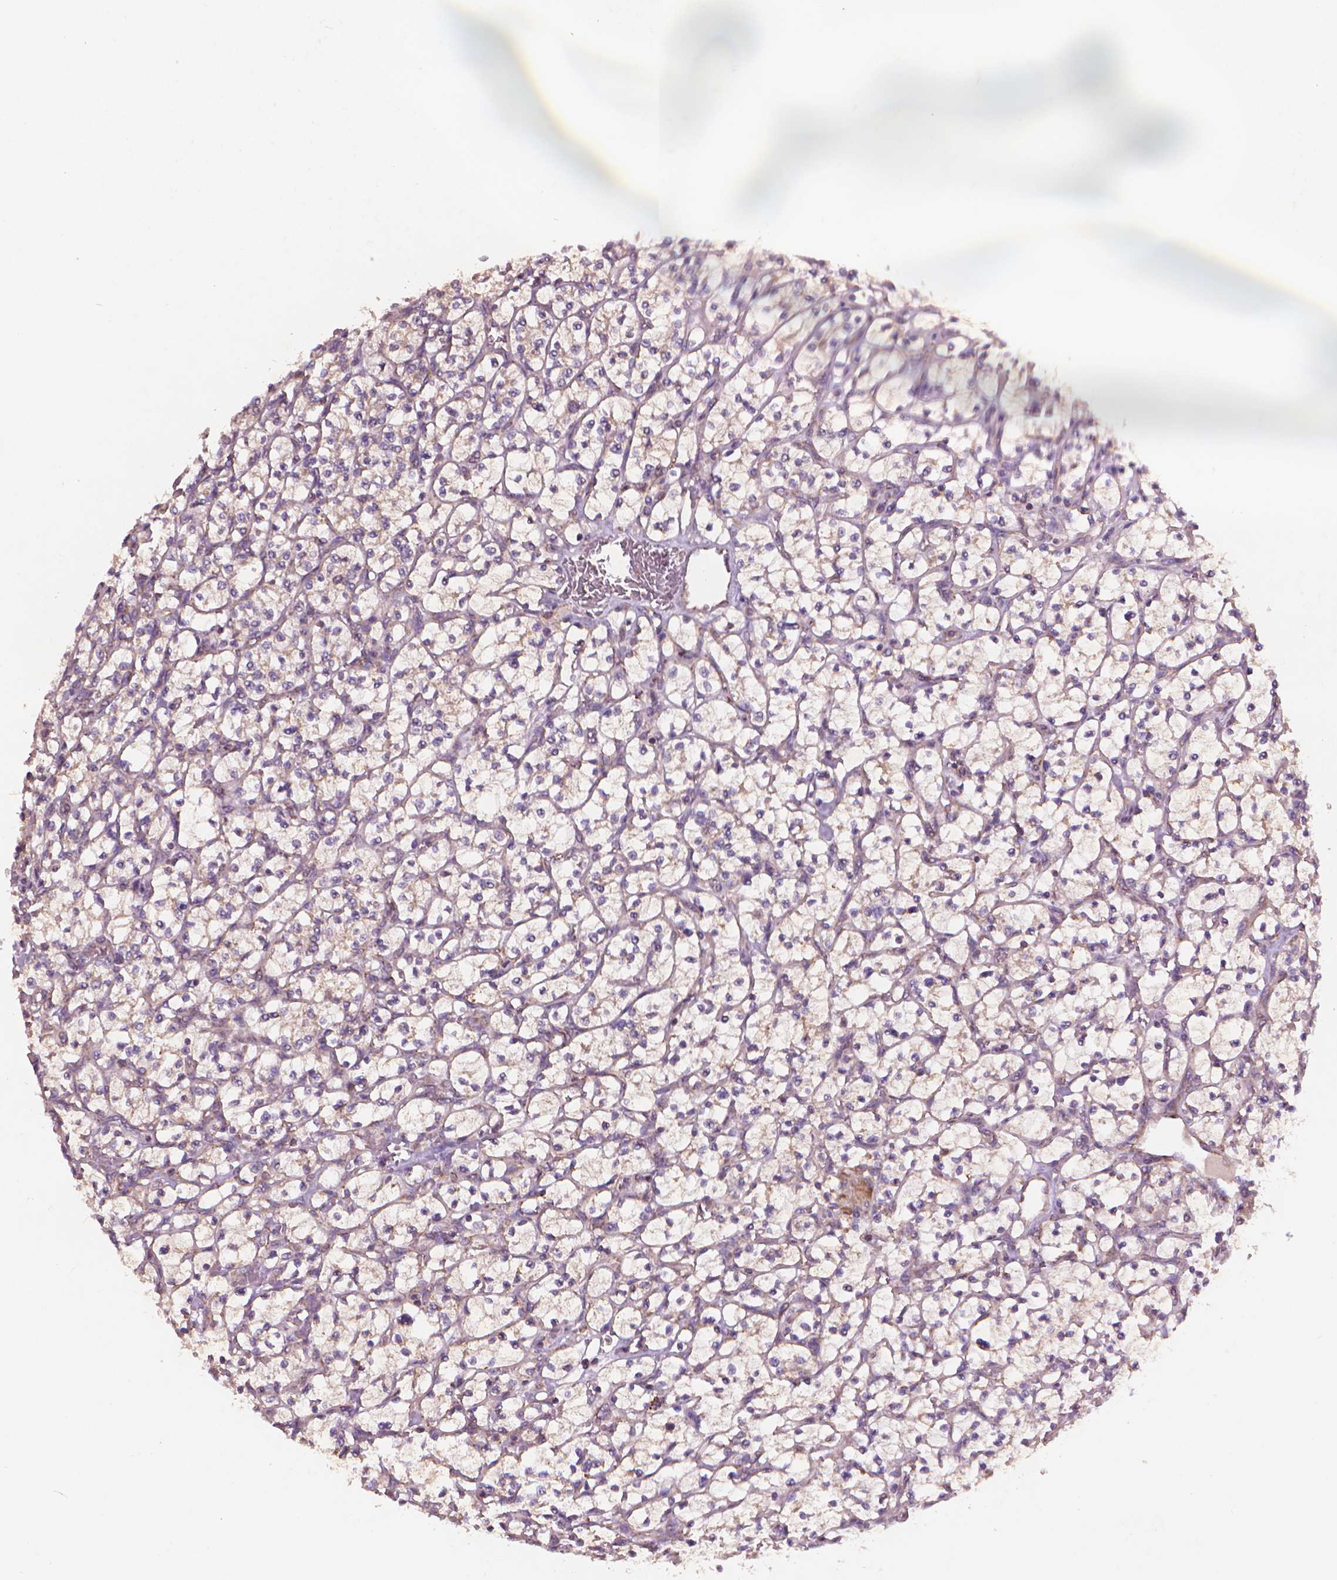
{"staining": {"intensity": "weak", "quantity": "25%-75%", "location": "cytoplasmic/membranous"}, "tissue": "renal cancer", "cell_type": "Tumor cells", "image_type": "cancer", "snomed": [{"axis": "morphology", "description": "Adenocarcinoma, NOS"}, {"axis": "topography", "description": "Kidney"}], "caption": "A micrograph of renal adenocarcinoma stained for a protein exhibits weak cytoplasmic/membranous brown staining in tumor cells. (DAB = brown stain, brightfield microscopy at high magnification).", "gene": "NLRX1", "patient": {"sex": "female", "age": 64}}